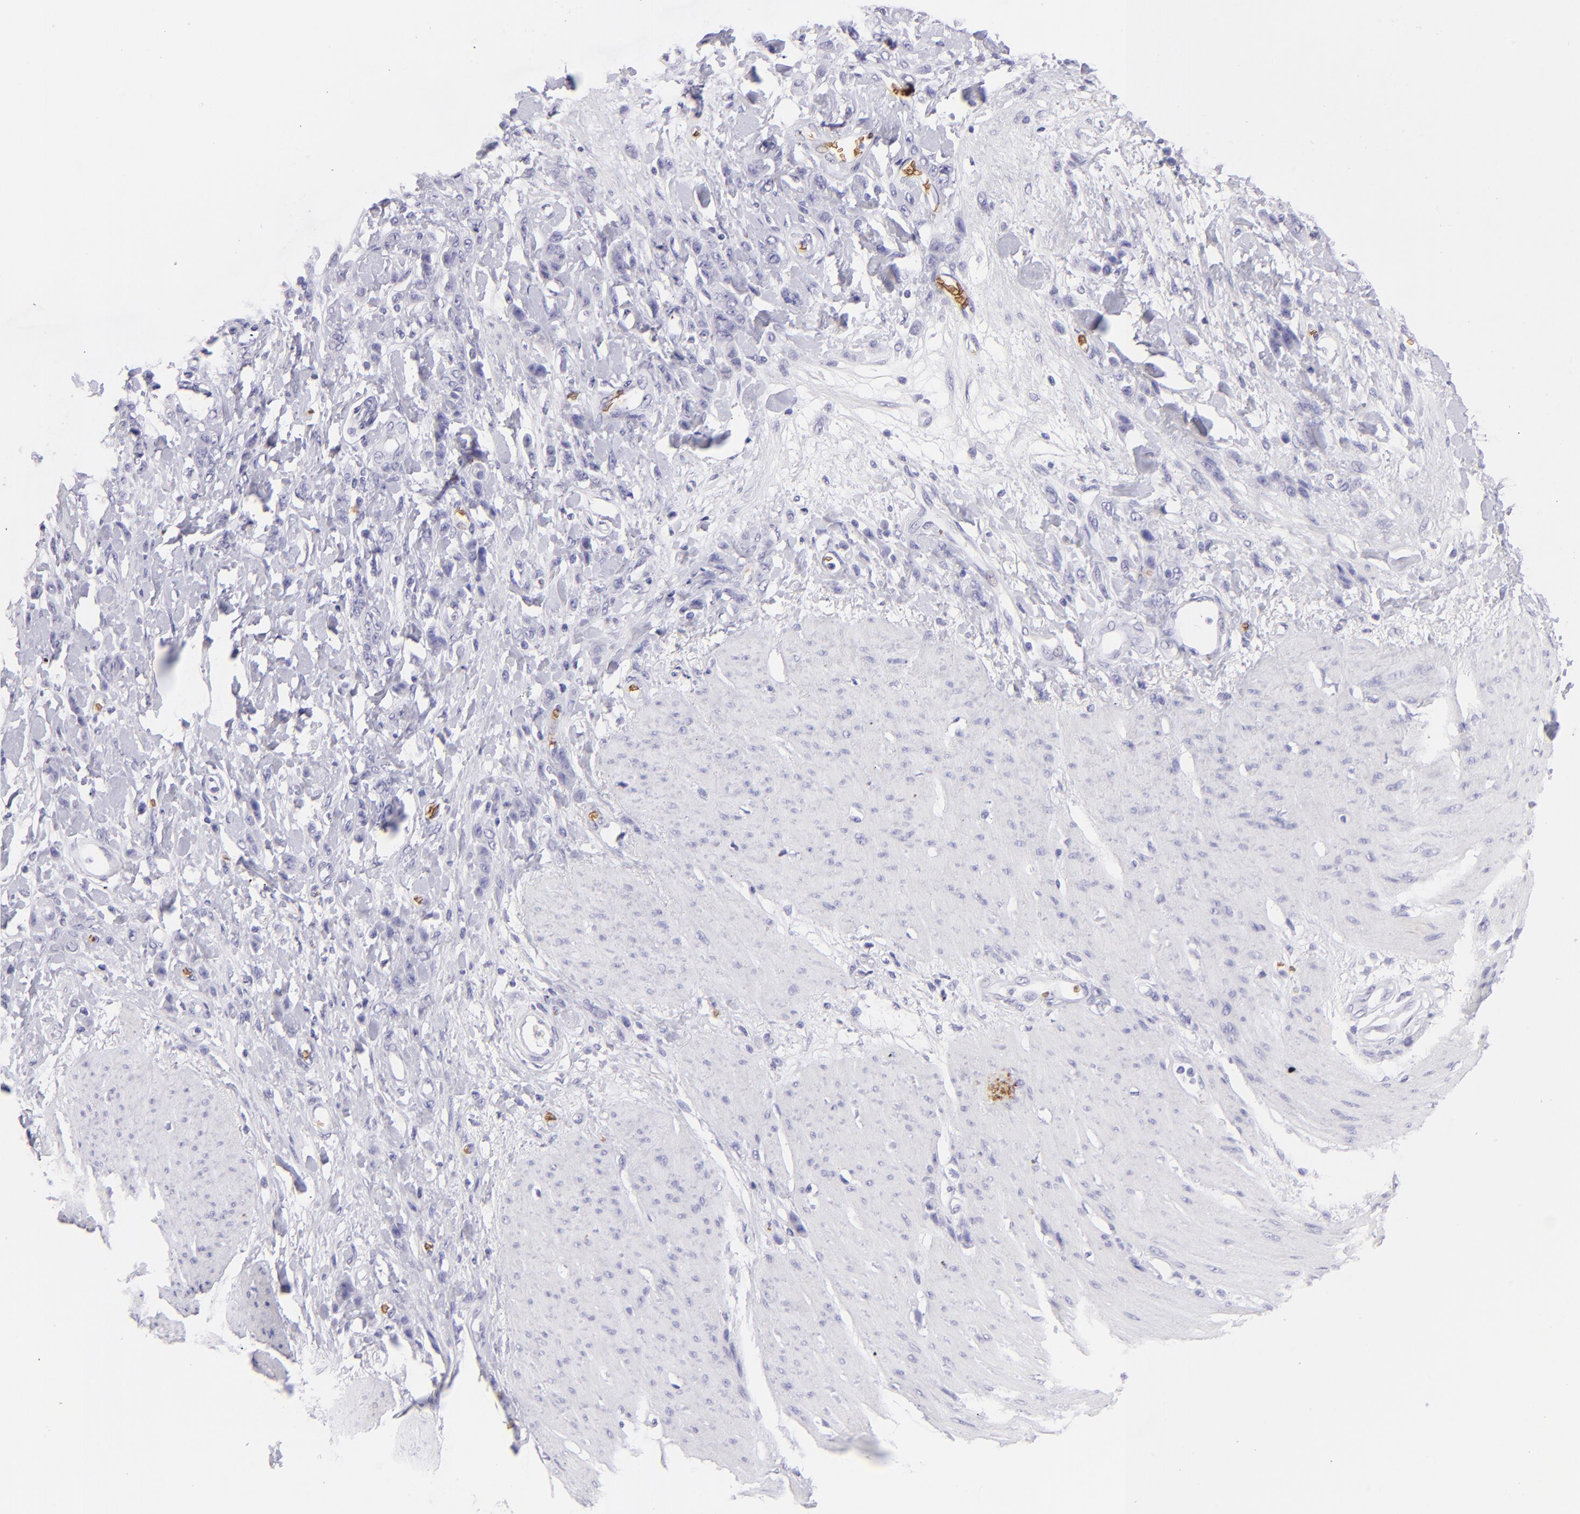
{"staining": {"intensity": "negative", "quantity": "none", "location": "none"}, "tissue": "stomach cancer", "cell_type": "Tumor cells", "image_type": "cancer", "snomed": [{"axis": "morphology", "description": "Normal tissue, NOS"}, {"axis": "morphology", "description": "Adenocarcinoma, NOS"}, {"axis": "topography", "description": "Stomach"}], "caption": "Photomicrograph shows no protein expression in tumor cells of stomach cancer (adenocarcinoma) tissue.", "gene": "GYPA", "patient": {"sex": "male", "age": 82}}